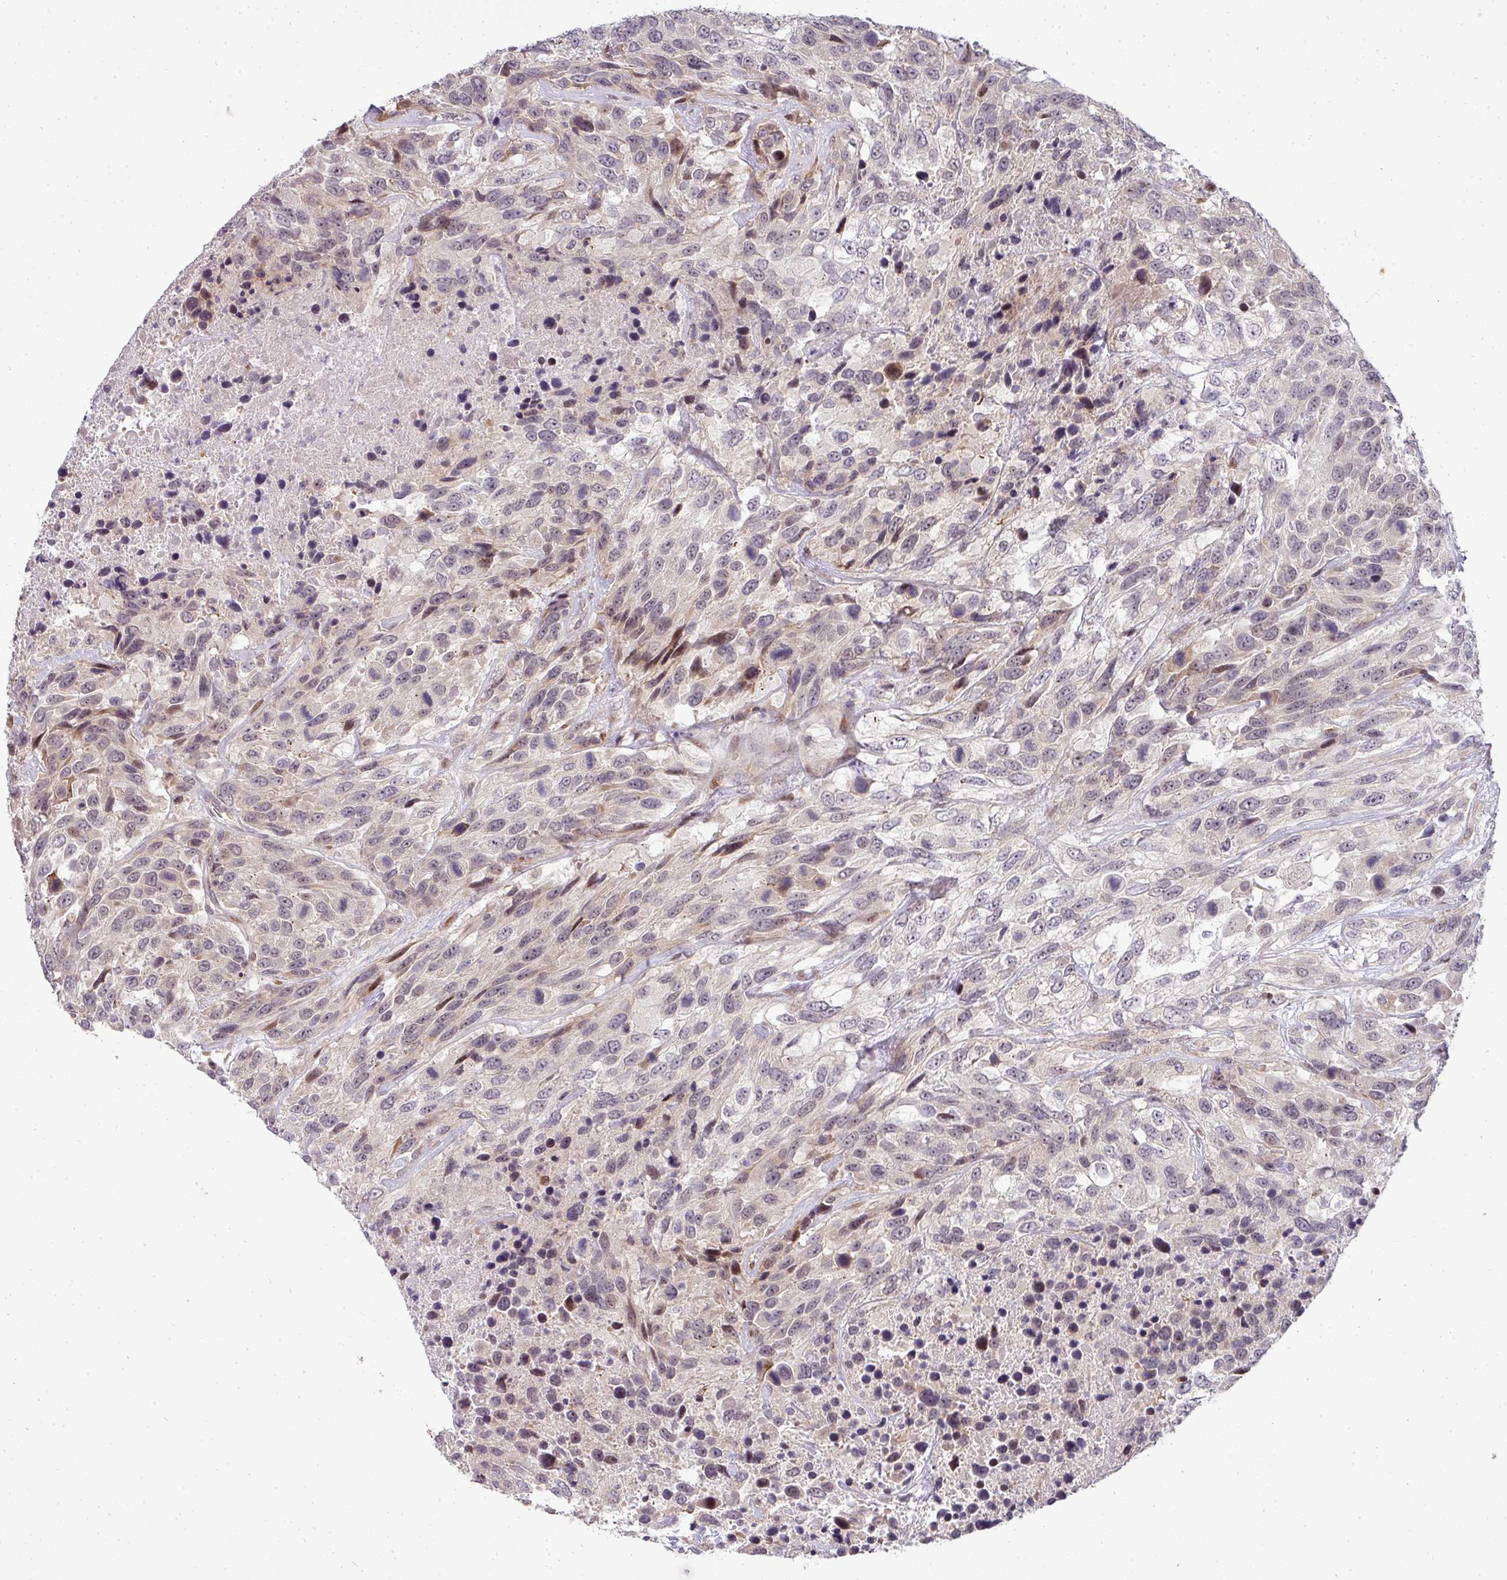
{"staining": {"intensity": "weak", "quantity": "<25%", "location": "cytoplasmic/membranous,nuclear"}, "tissue": "urothelial cancer", "cell_type": "Tumor cells", "image_type": "cancer", "snomed": [{"axis": "morphology", "description": "Urothelial carcinoma, High grade"}, {"axis": "topography", "description": "Urinary bladder"}], "caption": "Human urothelial carcinoma (high-grade) stained for a protein using immunohistochemistry (IHC) exhibits no positivity in tumor cells.", "gene": "PATZ1", "patient": {"sex": "female", "age": 70}}